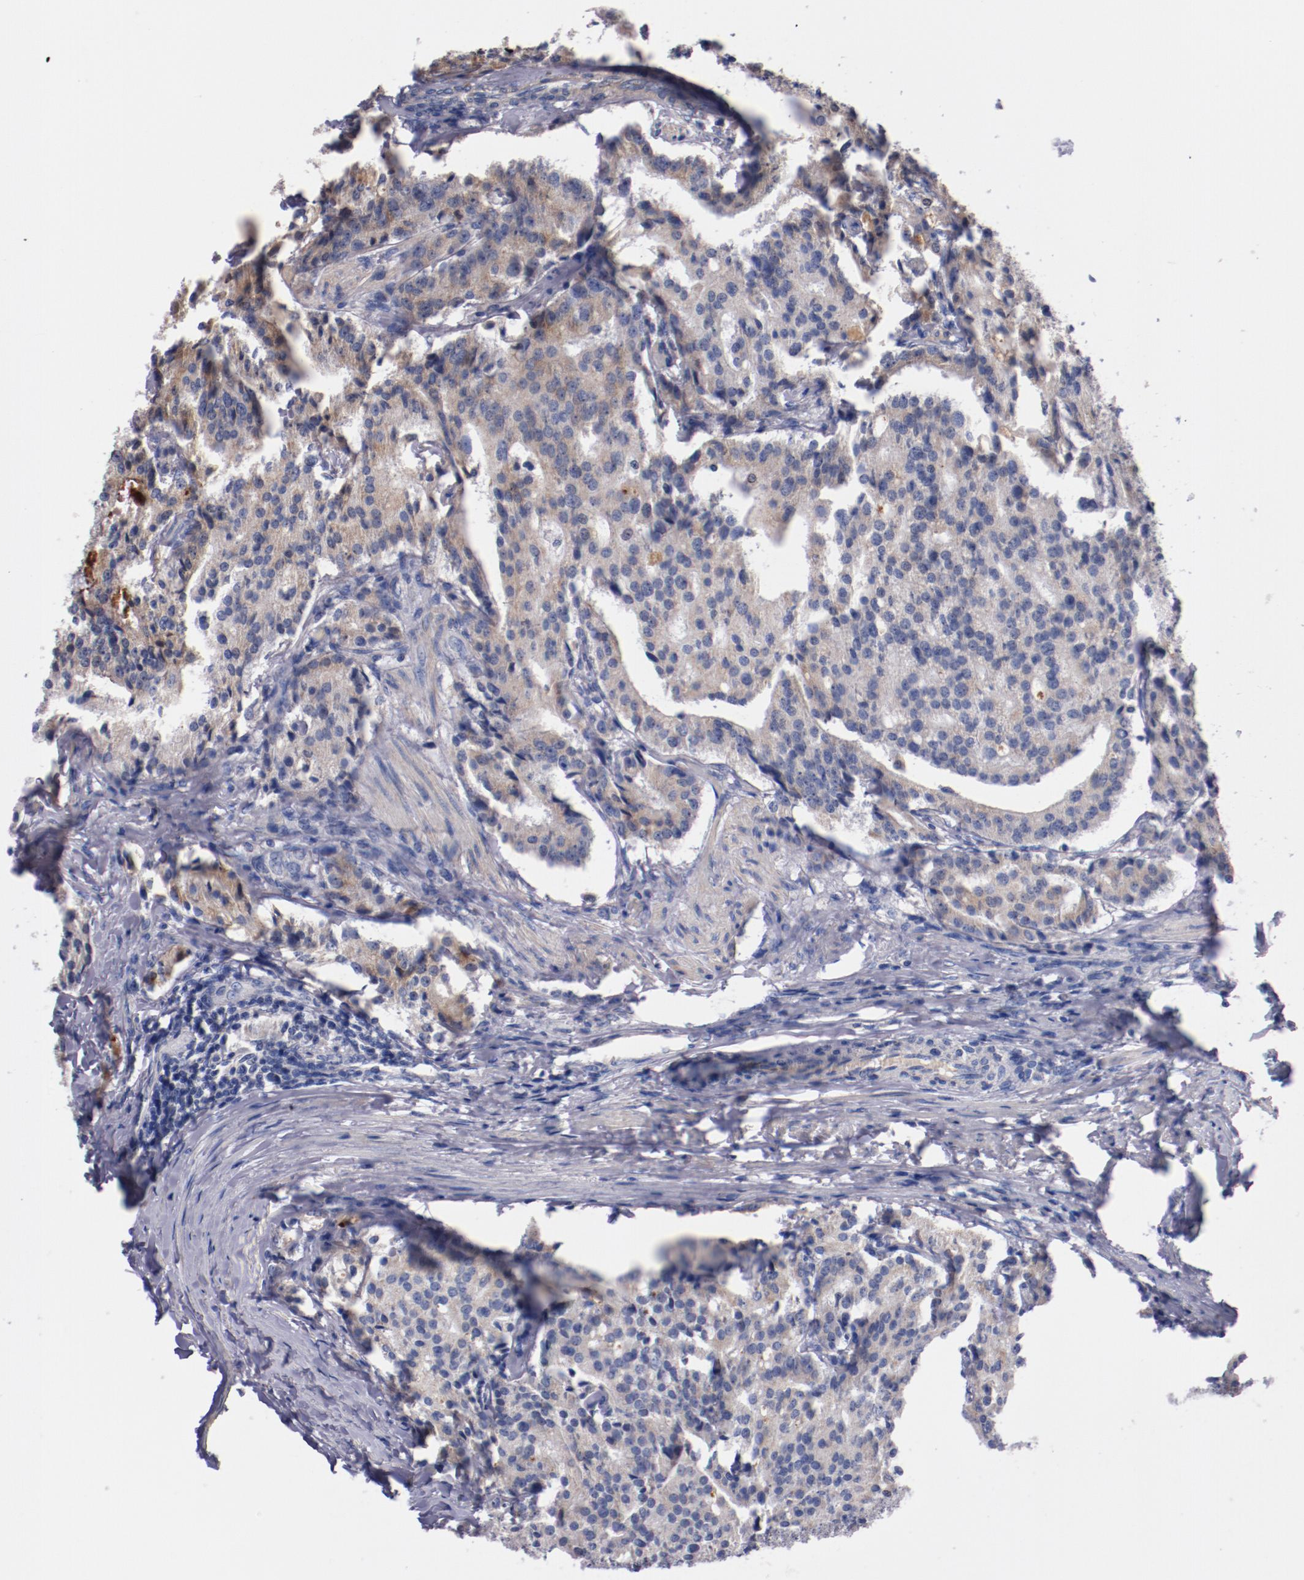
{"staining": {"intensity": "moderate", "quantity": "25%-75%", "location": "cytoplasmic/membranous"}, "tissue": "prostate cancer", "cell_type": "Tumor cells", "image_type": "cancer", "snomed": [{"axis": "morphology", "description": "Adenocarcinoma, Medium grade"}, {"axis": "topography", "description": "Prostate"}], "caption": "This photomicrograph exhibits medium-grade adenocarcinoma (prostate) stained with immunohistochemistry (IHC) to label a protein in brown. The cytoplasmic/membranous of tumor cells show moderate positivity for the protein. Nuclei are counter-stained blue.", "gene": "CNTNAP2", "patient": {"sex": "male", "age": 72}}